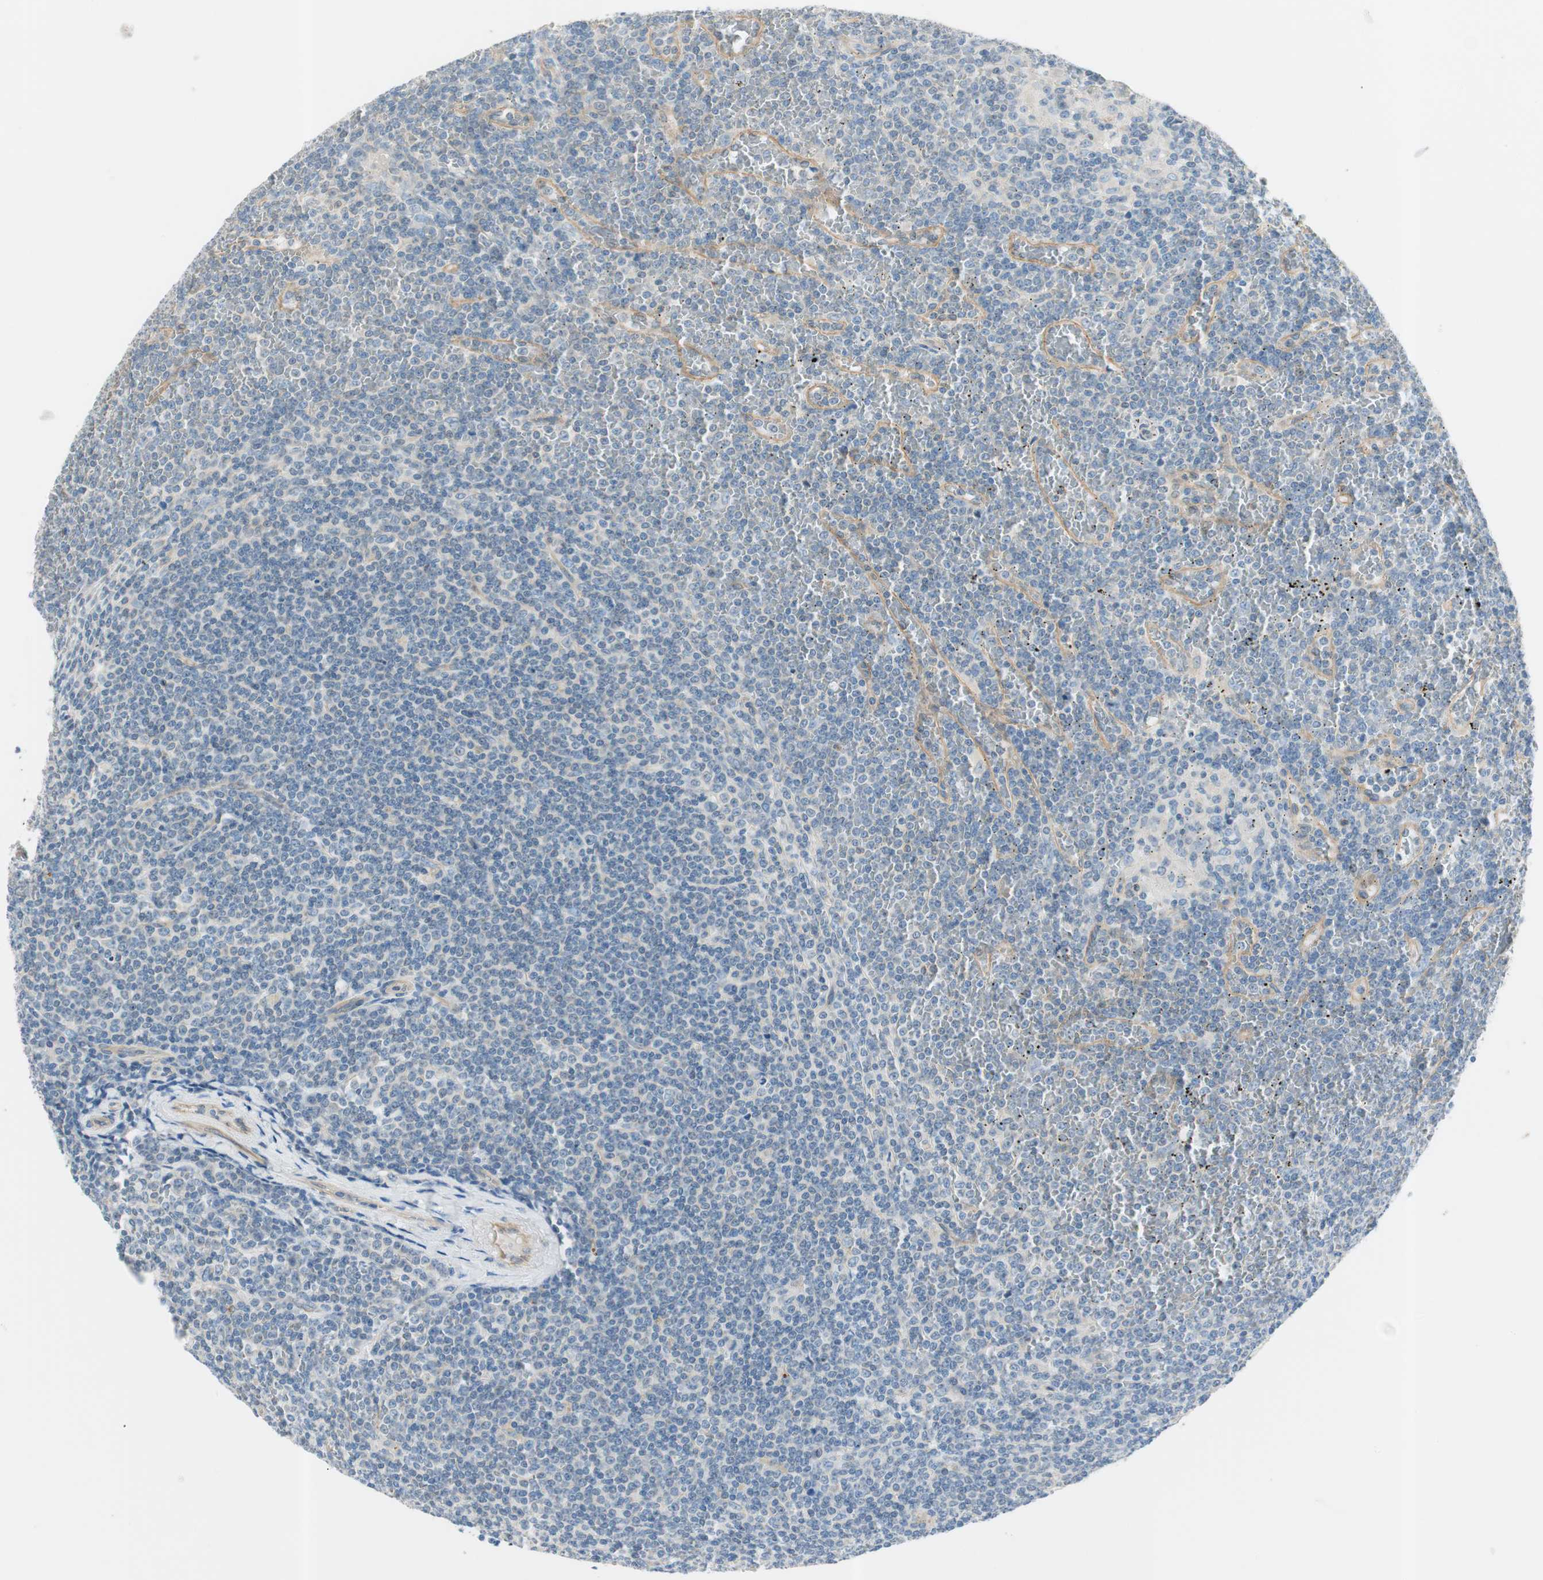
{"staining": {"intensity": "negative", "quantity": "none", "location": "none"}, "tissue": "lymphoma", "cell_type": "Tumor cells", "image_type": "cancer", "snomed": [{"axis": "morphology", "description": "Malignant lymphoma, non-Hodgkin's type, Low grade"}, {"axis": "topography", "description": "Spleen"}], "caption": "The immunohistochemistry (IHC) micrograph has no significant expression in tumor cells of lymphoma tissue. (IHC, brightfield microscopy, high magnification).", "gene": "CDK3", "patient": {"sex": "female", "age": 19}}